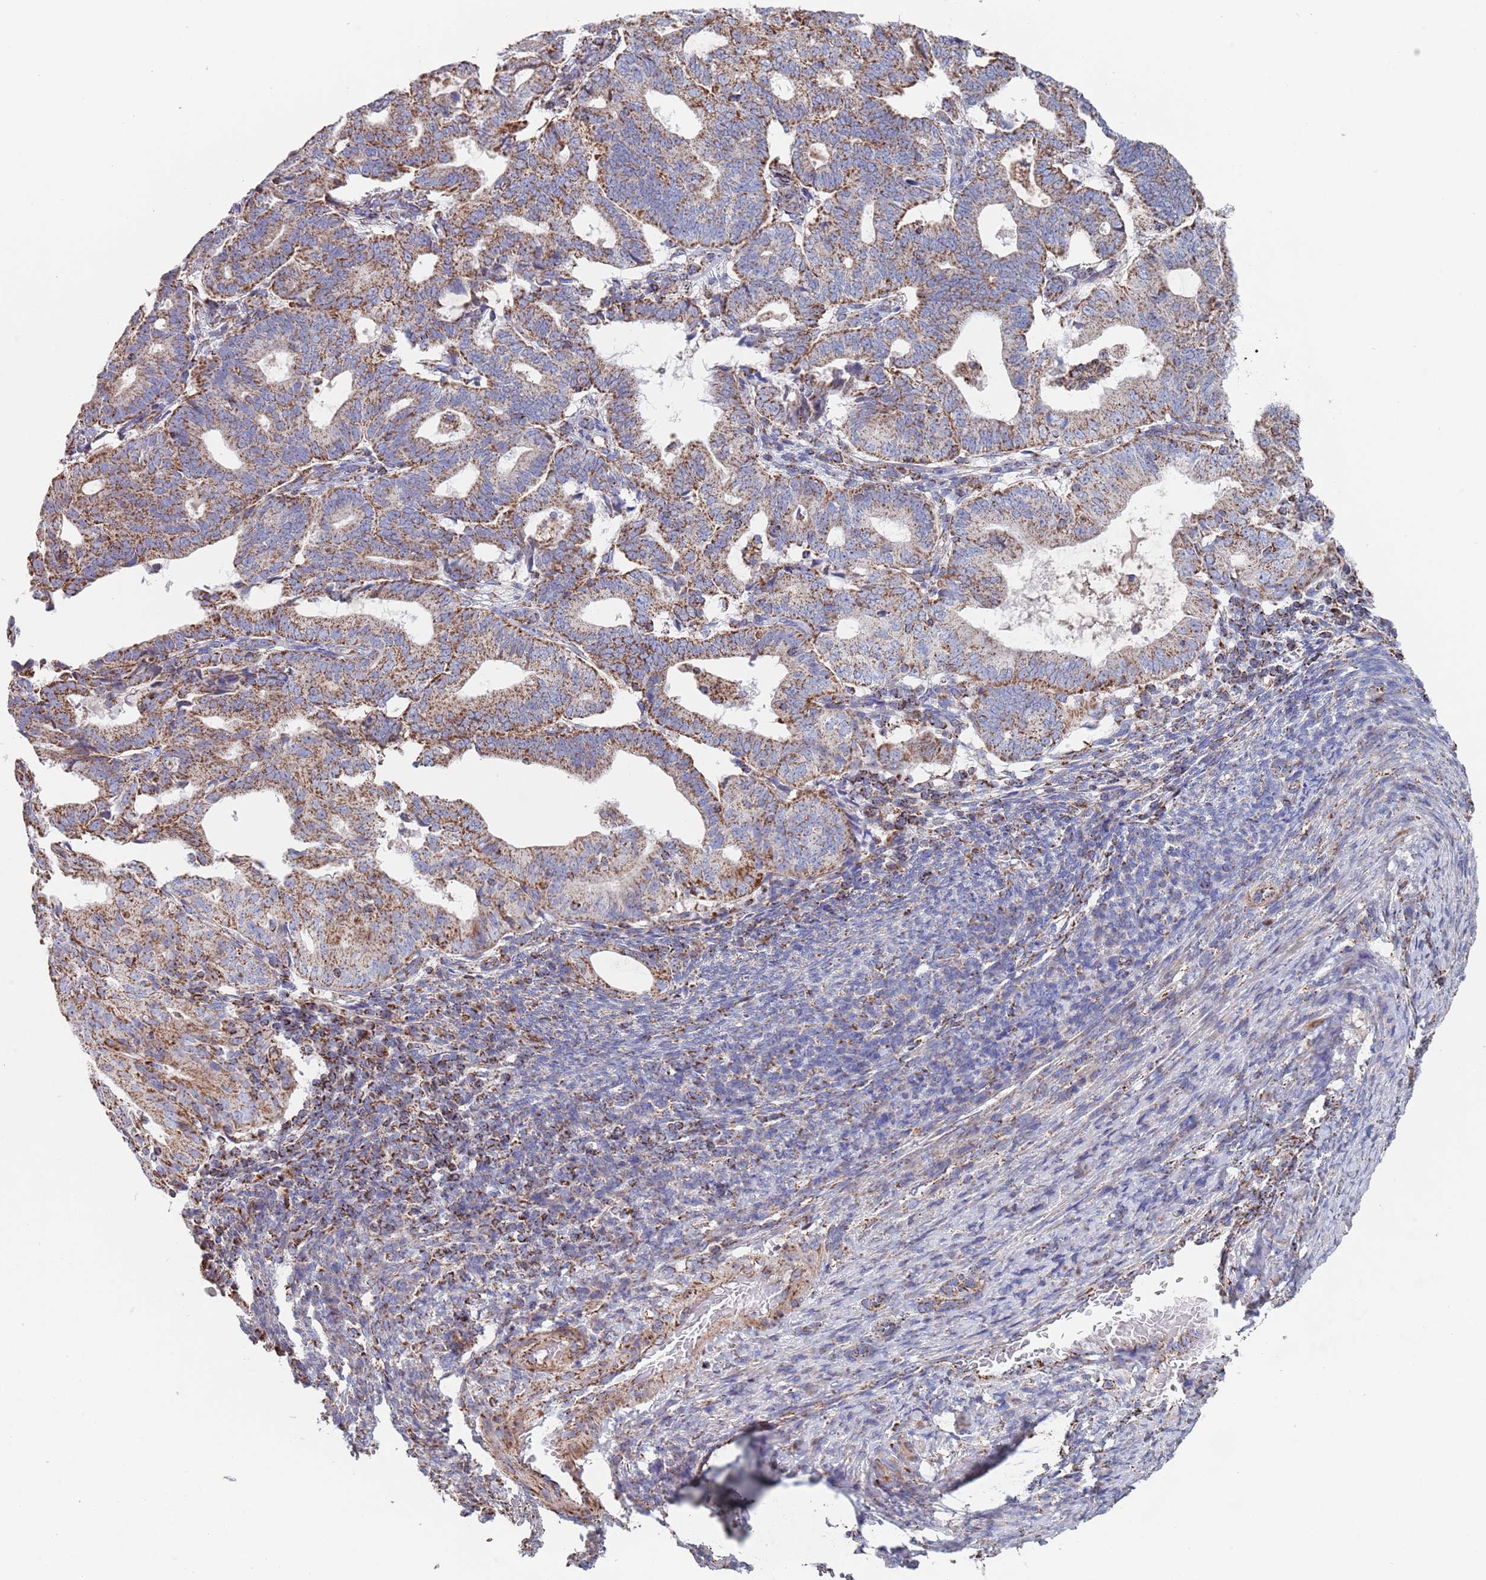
{"staining": {"intensity": "moderate", "quantity": ">75%", "location": "cytoplasmic/membranous"}, "tissue": "endometrial cancer", "cell_type": "Tumor cells", "image_type": "cancer", "snomed": [{"axis": "morphology", "description": "Adenocarcinoma, NOS"}, {"axis": "topography", "description": "Endometrium"}], "caption": "Adenocarcinoma (endometrial) was stained to show a protein in brown. There is medium levels of moderate cytoplasmic/membranous staining in approximately >75% of tumor cells. The protein of interest is stained brown, and the nuclei are stained in blue (DAB (3,3'-diaminobenzidine) IHC with brightfield microscopy, high magnification).", "gene": "PGP", "patient": {"sex": "female", "age": 70}}